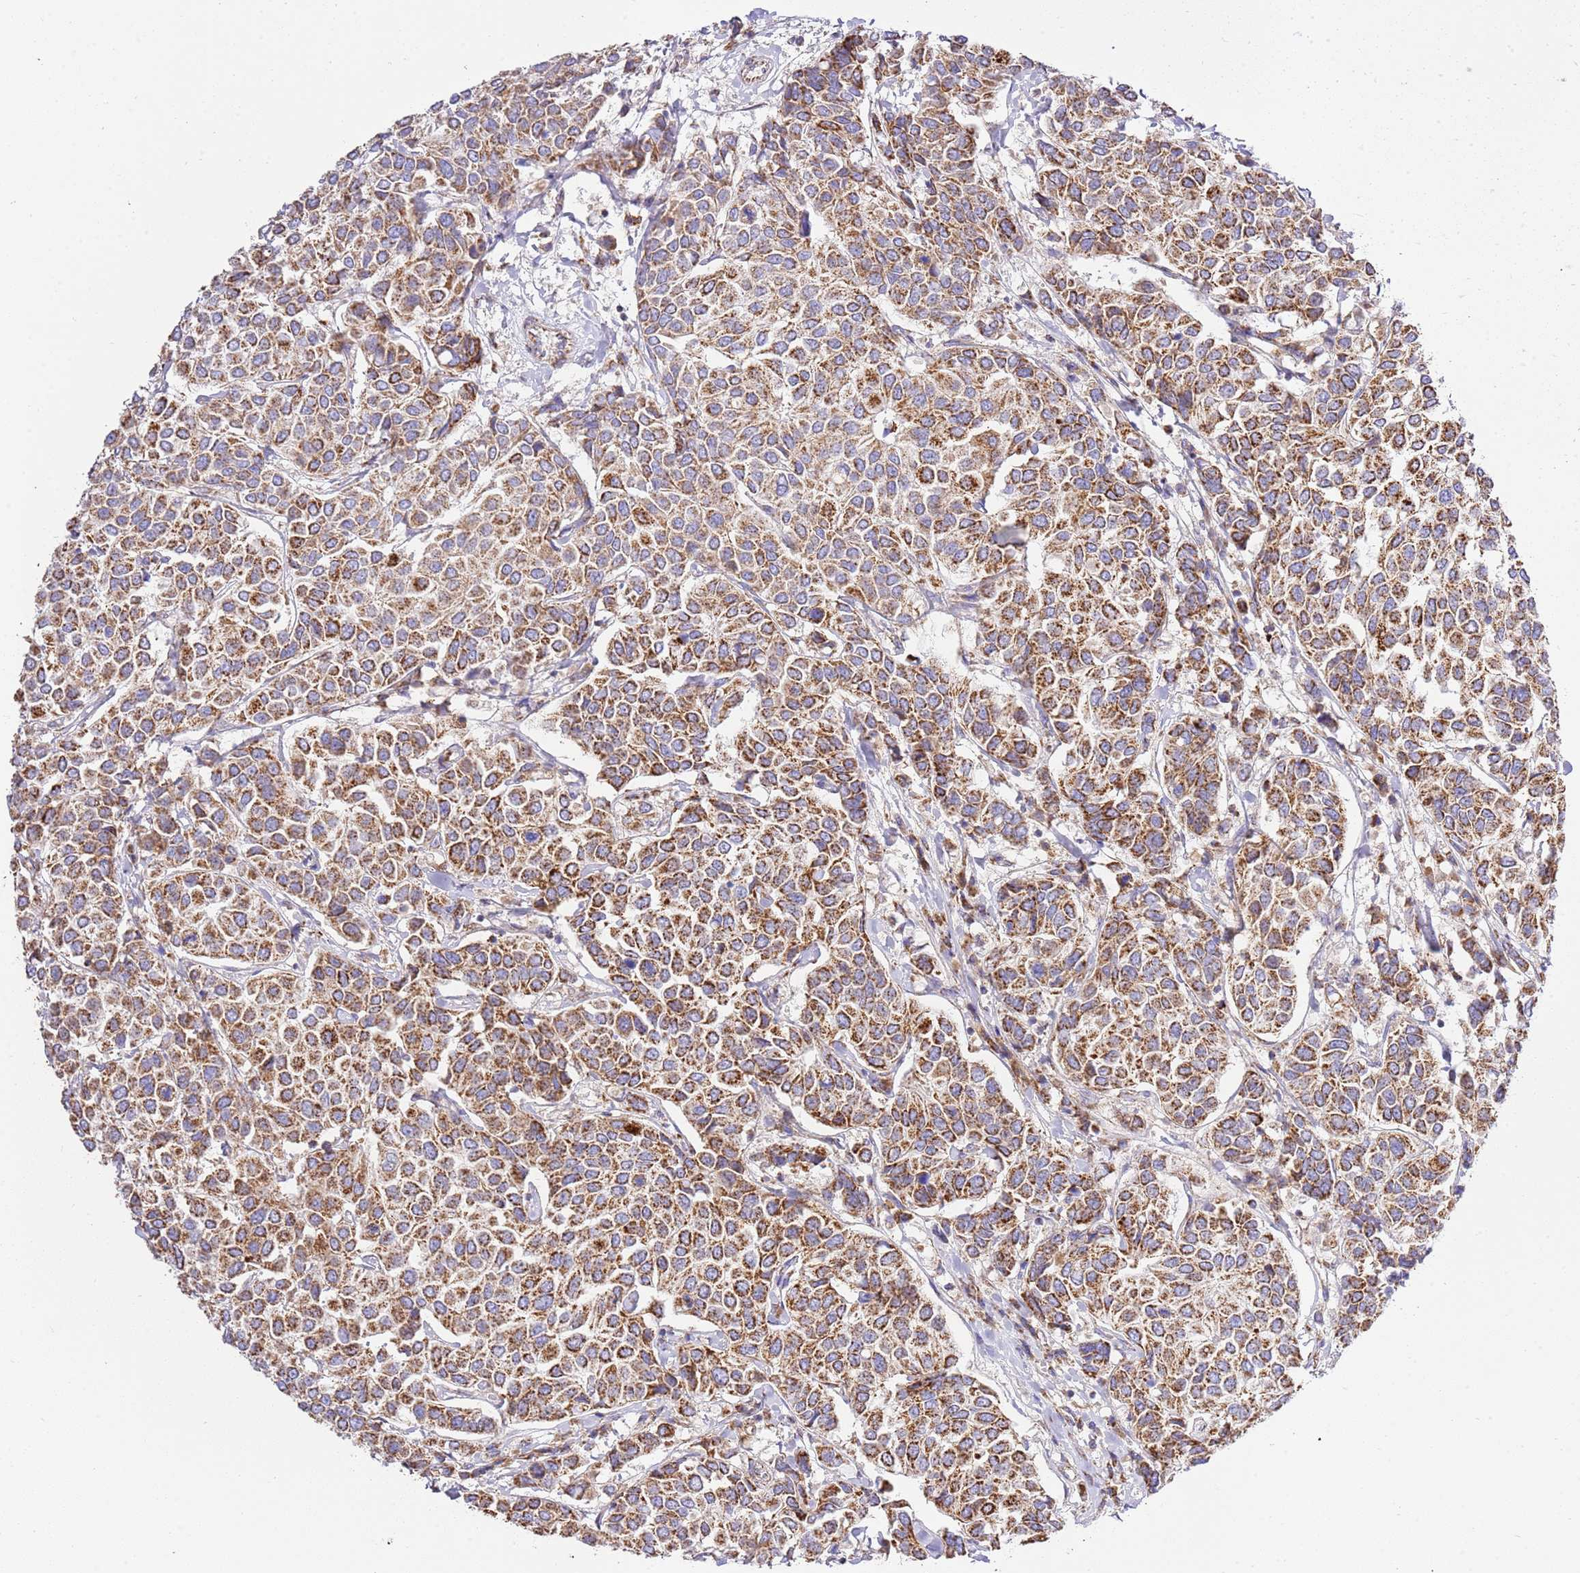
{"staining": {"intensity": "moderate", "quantity": ">75%", "location": "cytoplasmic/membranous"}, "tissue": "breast cancer", "cell_type": "Tumor cells", "image_type": "cancer", "snomed": [{"axis": "morphology", "description": "Duct carcinoma"}, {"axis": "topography", "description": "Breast"}], "caption": "Breast cancer stained with a protein marker demonstrates moderate staining in tumor cells.", "gene": "ZBTB39", "patient": {"sex": "female", "age": 55}}